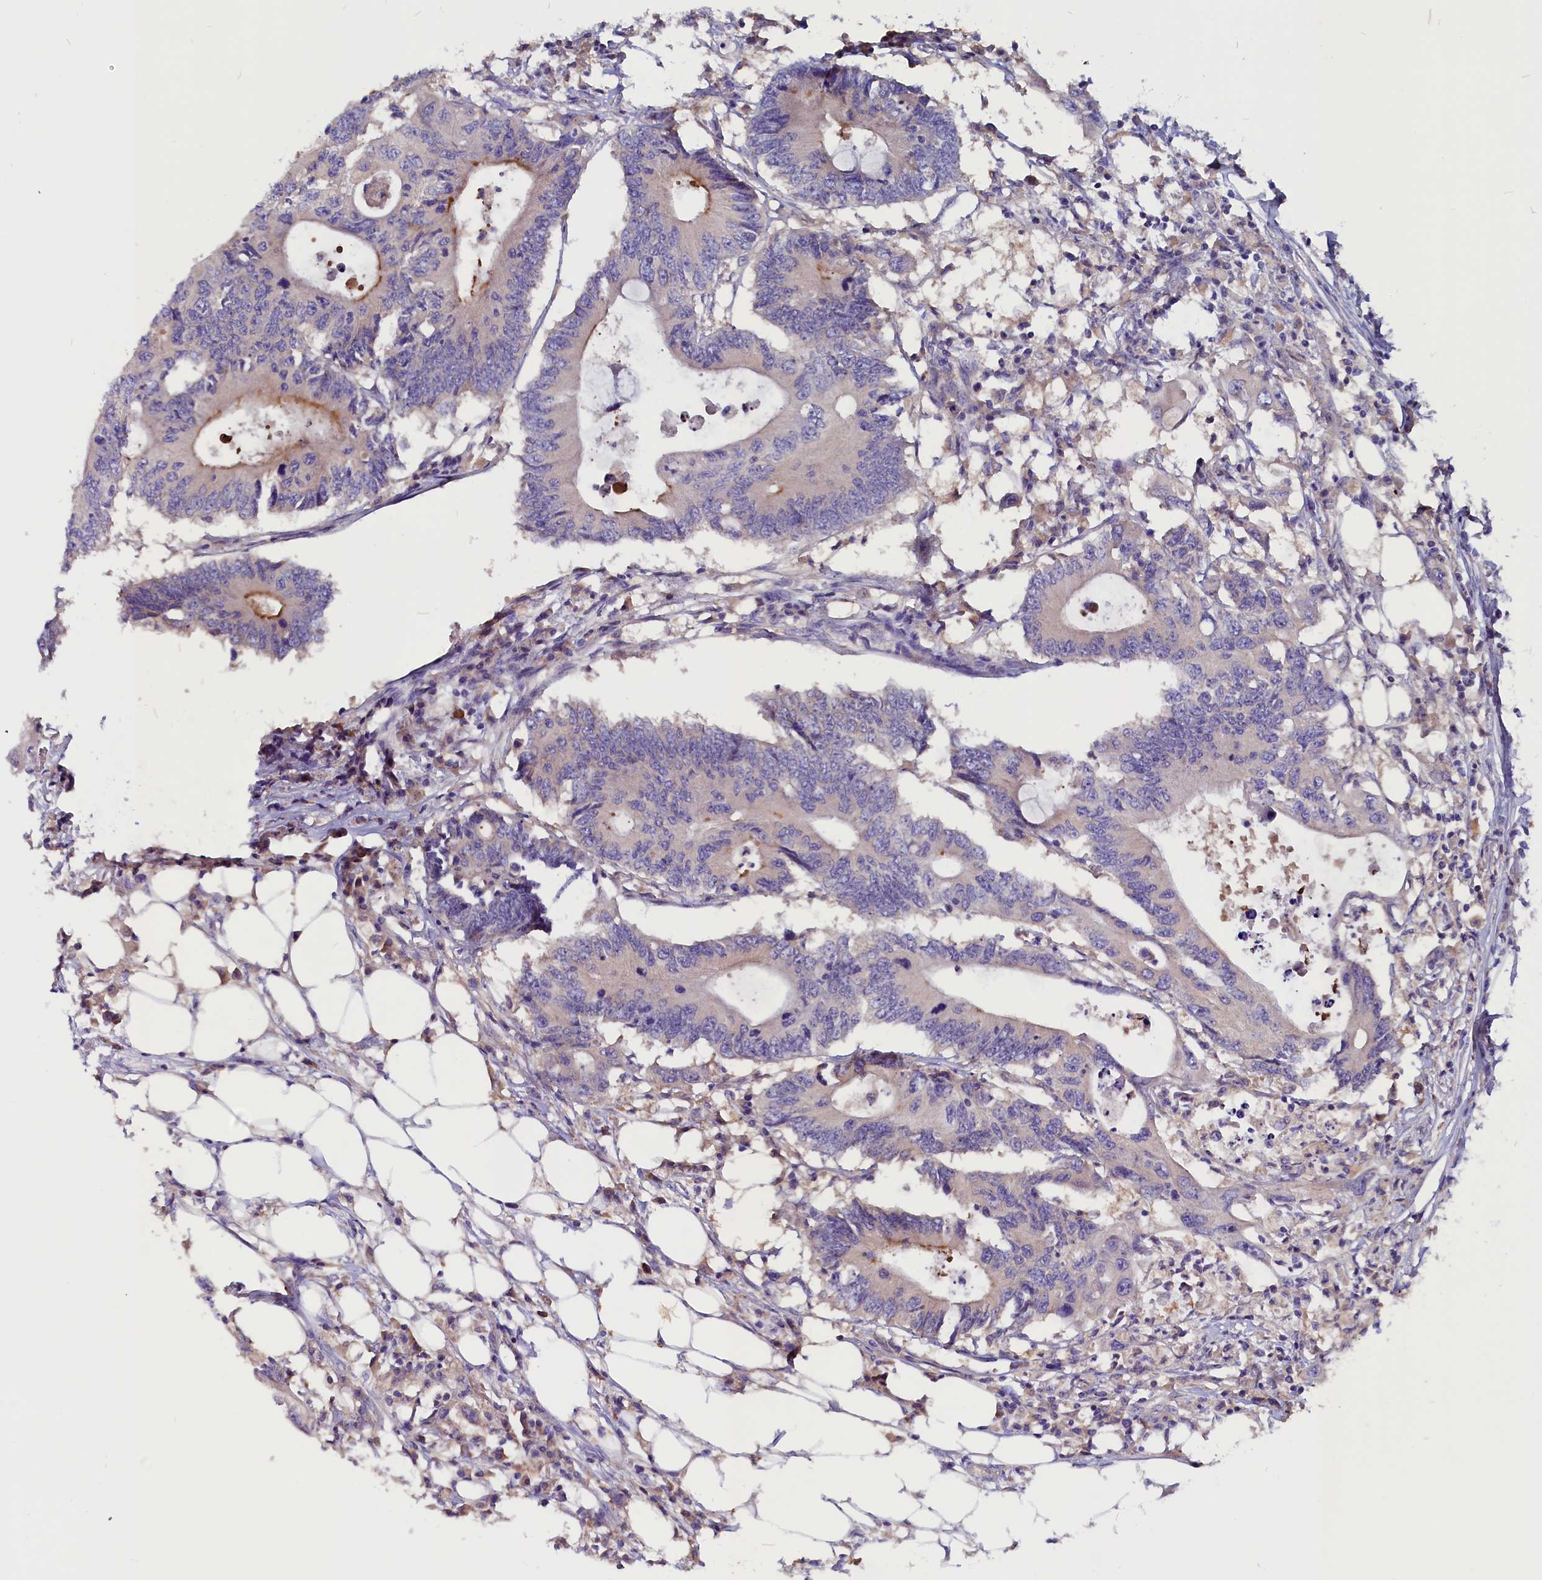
{"staining": {"intensity": "moderate", "quantity": "<25%", "location": "cytoplasmic/membranous"}, "tissue": "colorectal cancer", "cell_type": "Tumor cells", "image_type": "cancer", "snomed": [{"axis": "morphology", "description": "Adenocarcinoma, NOS"}, {"axis": "topography", "description": "Colon"}], "caption": "Immunohistochemical staining of human colorectal adenocarcinoma shows low levels of moderate cytoplasmic/membranous protein expression in about <25% of tumor cells.", "gene": "CCBE1", "patient": {"sex": "male", "age": 71}}